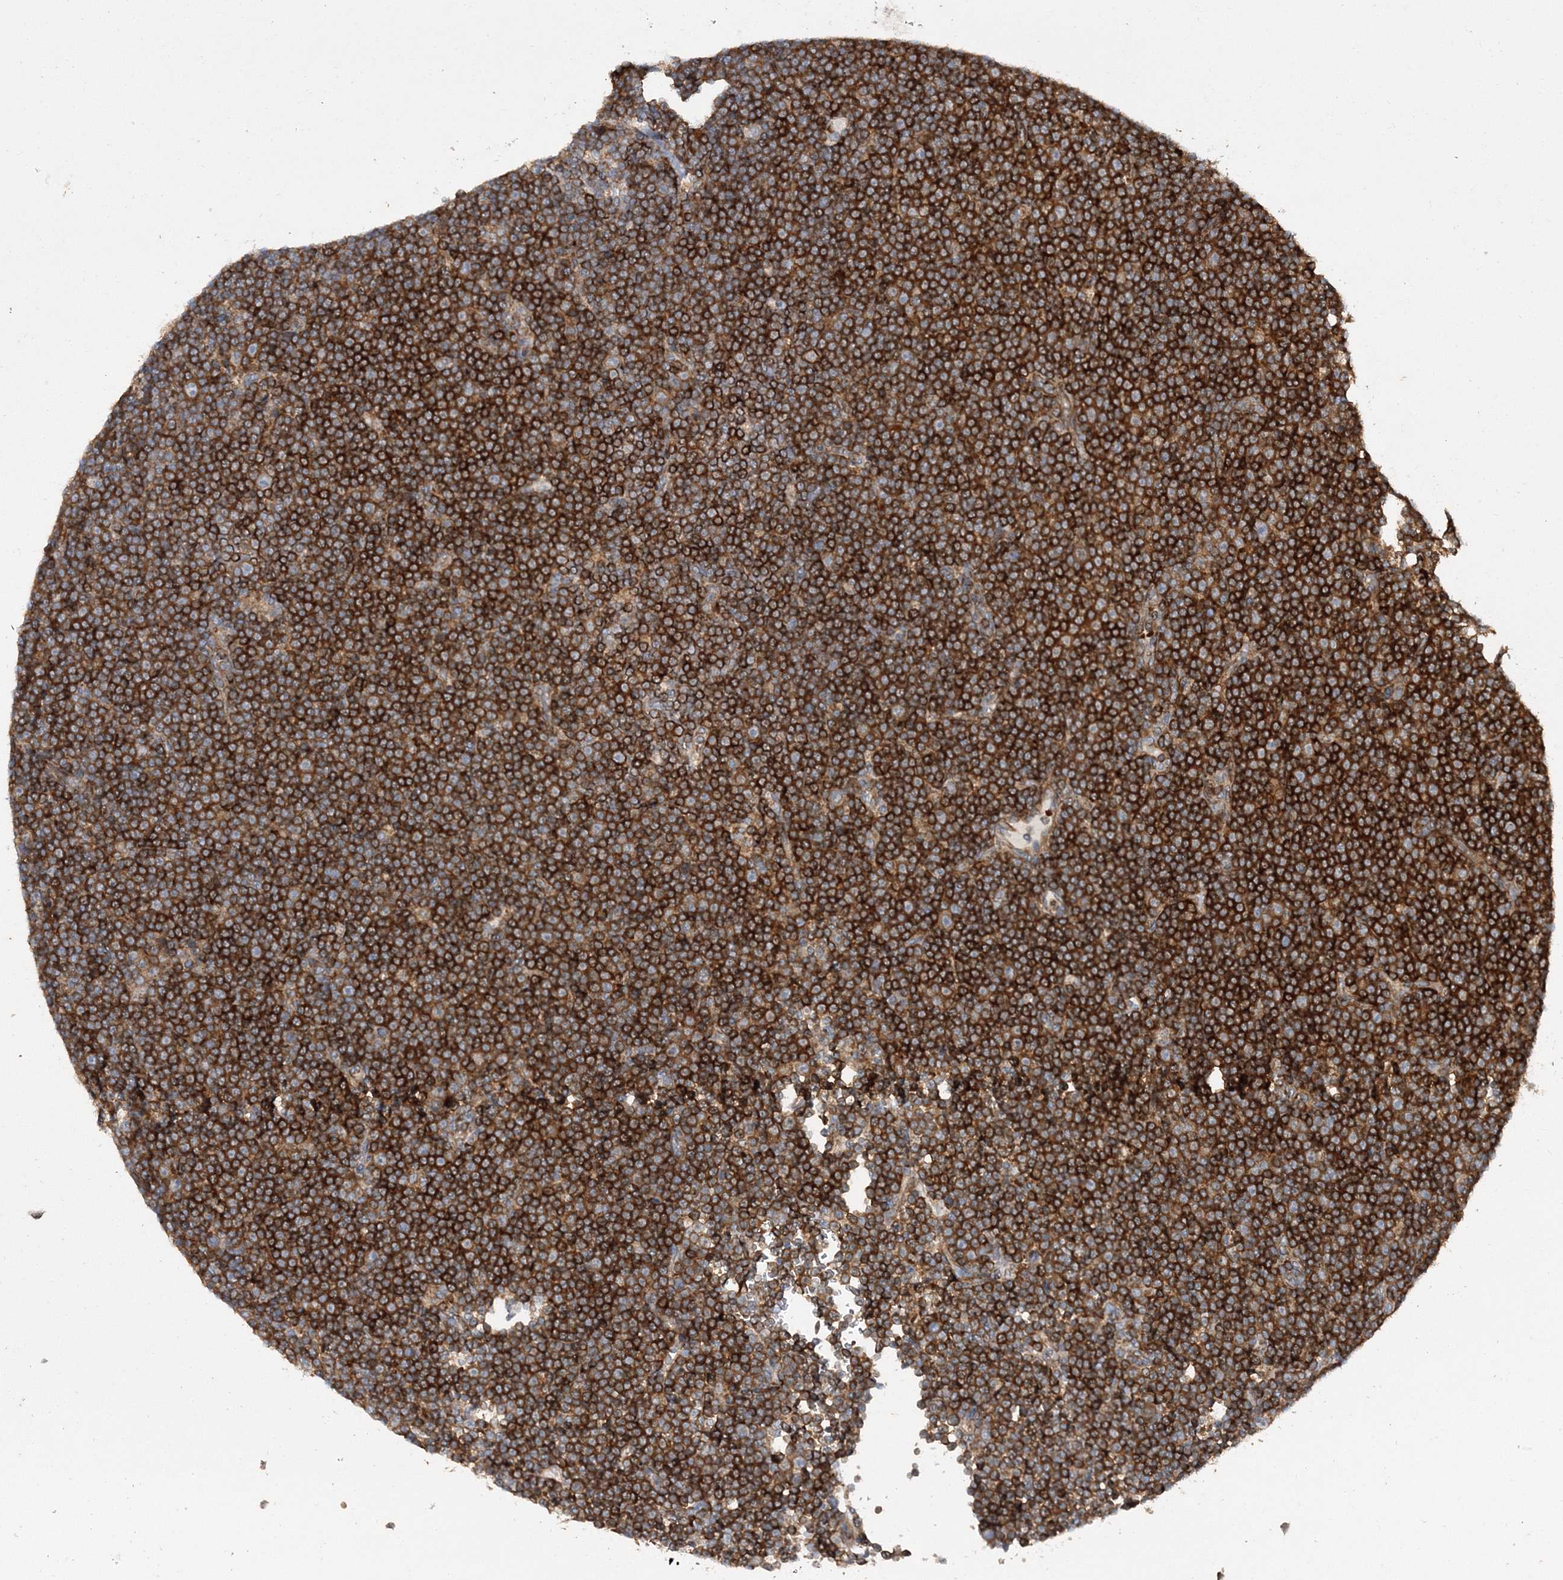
{"staining": {"intensity": "strong", "quantity": ">75%", "location": "cytoplasmic/membranous"}, "tissue": "lymphoma", "cell_type": "Tumor cells", "image_type": "cancer", "snomed": [{"axis": "morphology", "description": "Malignant lymphoma, non-Hodgkin's type, Low grade"}, {"axis": "topography", "description": "Lymph node"}], "caption": "The immunohistochemical stain shows strong cytoplasmic/membranous expression in tumor cells of lymphoma tissue.", "gene": "DNAJC13", "patient": {"sex": "female", "age": 67}}